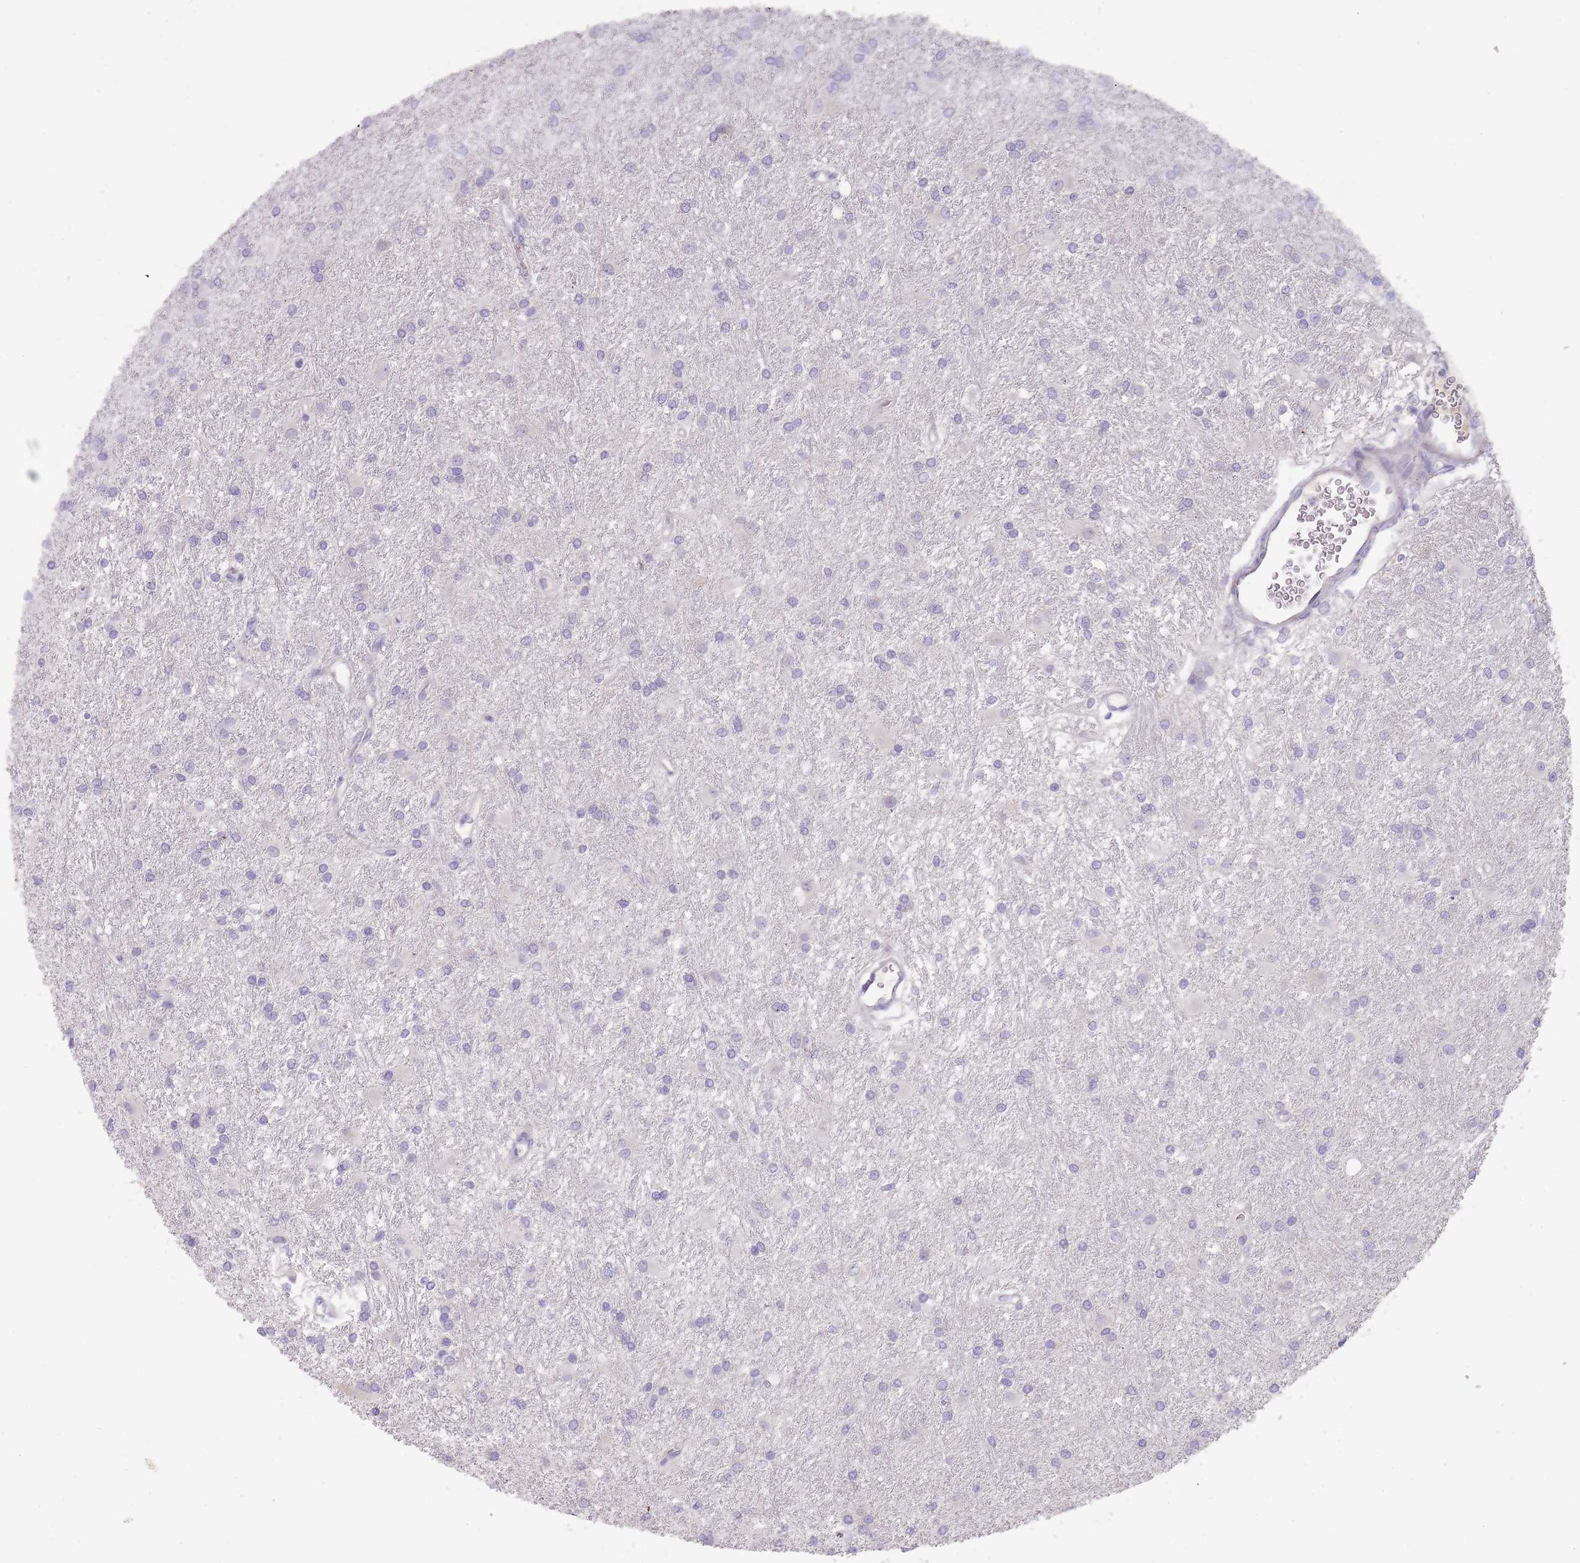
{"staining": {"intensity": "negative", "quantity": "none", "location": "none"}, "tissue": "glioma", "cell_type": "Tumor cells", "image_type": "cancer", "snomed": [{"axis": "morphology", "description": "Glioma, malignant, High grade"}, {"axis": "topography", "description": "Brain"}], "caption": "This is an IHC micrograph of human malignant glioma (high-grade). There is no positivity in tumor cells.", "gene": "PRAC1", "patient": {"sex": "female", "age": 50}}